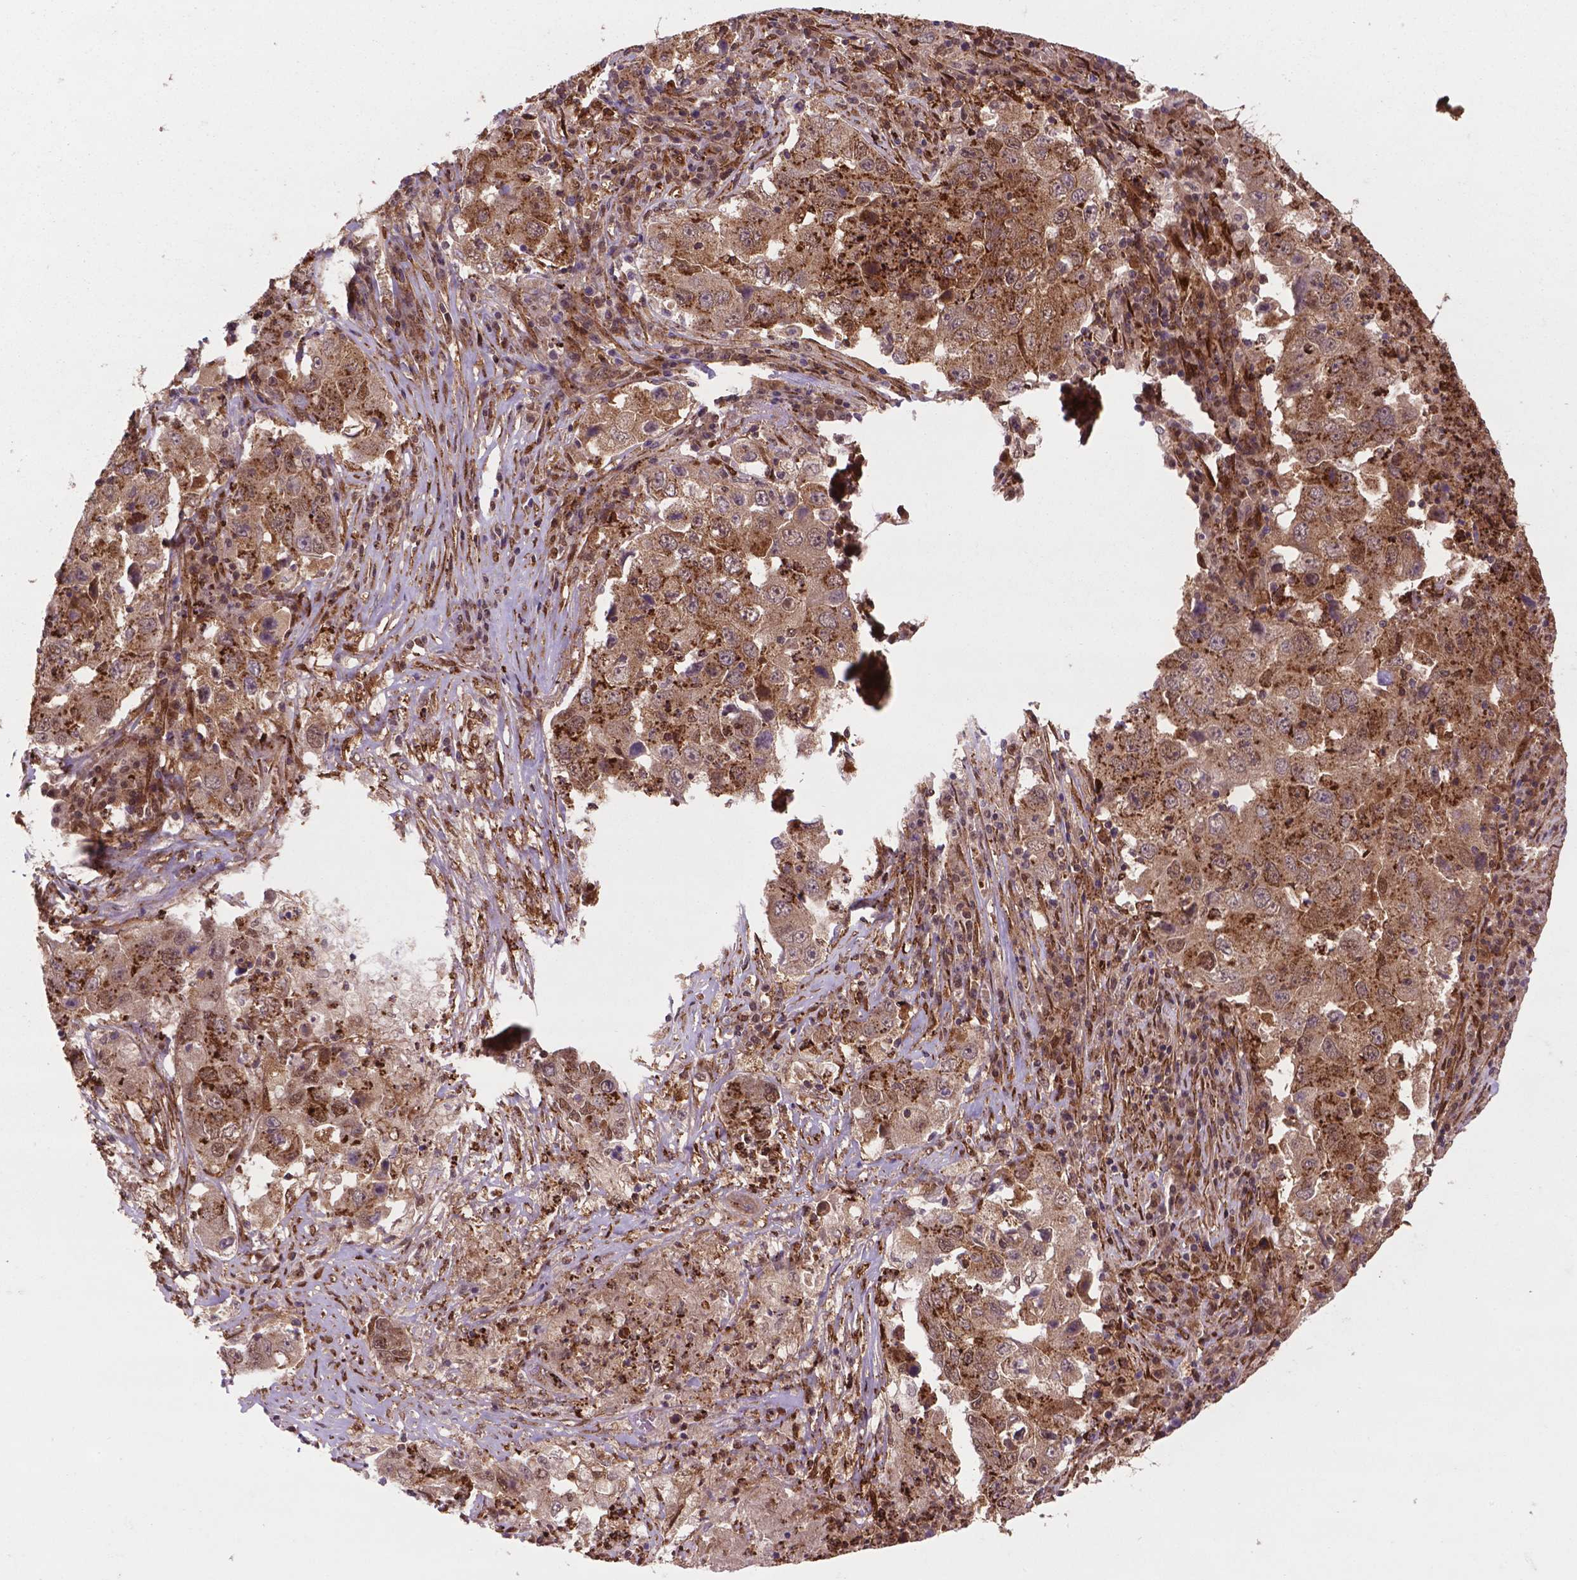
{"staining": {"intensity": "moderate", "quantity": ">75%", "location": "nuclear"}, "tissue": "lung cancer", "cell_type": "Tumor cells", "image_type": "cancer", "snomed": [{"axis": "morphology", "description": "Adenocarcinoma, NOS"}, {"axis": "topography", "description": "Lung"}], "caption": "Immunohistochemistry (IHC) (DAB (3,3'-diaminobenzidine)) staining of human adenocarcinoma (lung) reveals moderate nuclear protein positivity in about >75% of tumor cells. (brown staining indicates protein expression, while blue staining denotes nuclei).", "gene": "PLIN3", "patient": {"sex": "male", "age": 73}}